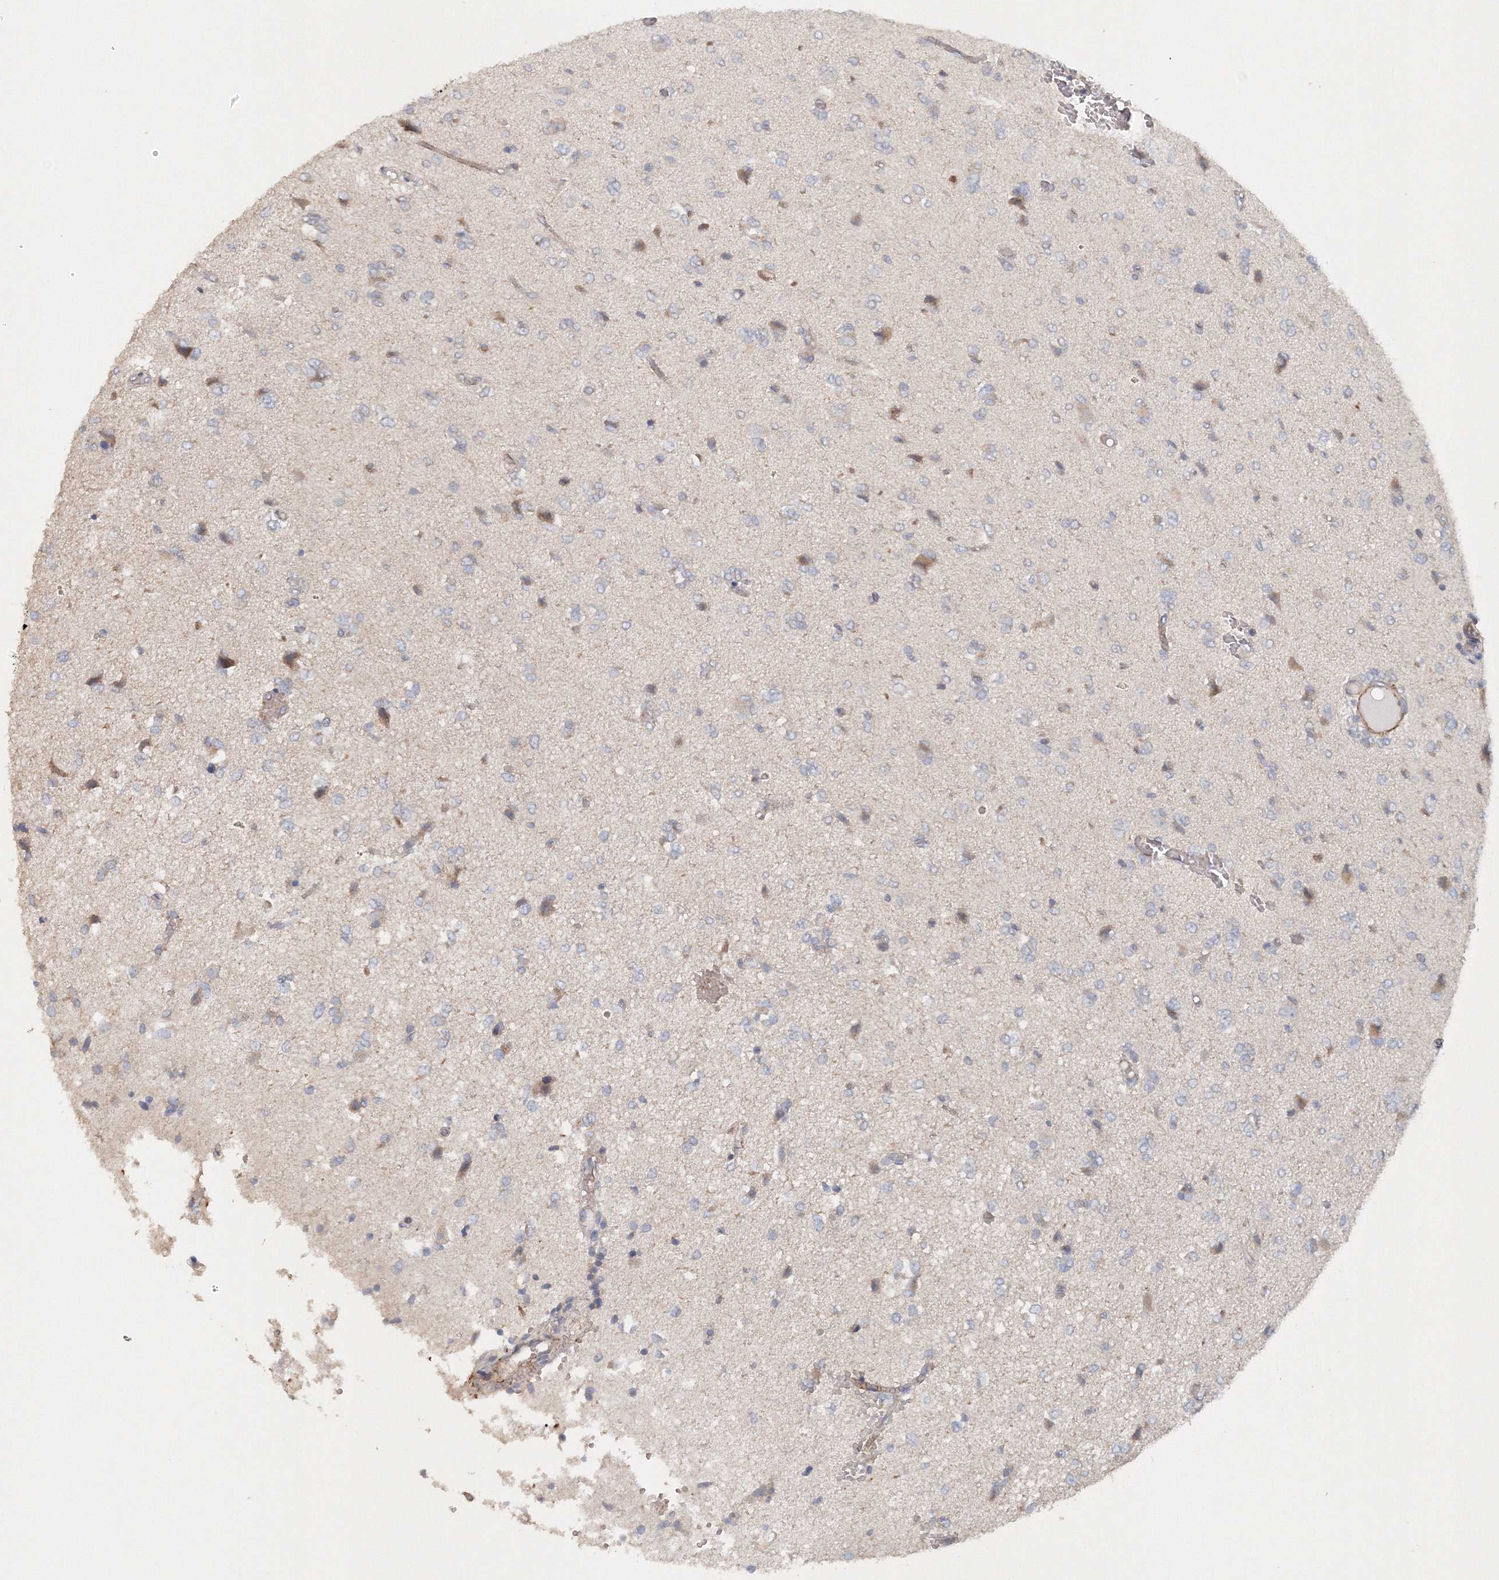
{"staining": {"intensity": "negative", "quantity": "none", "location": "none"}, "tissue": "glioma", "cell_type": "Tumor cells", "image_type": "cancer", "snomed": [{"axis": "morphology", "description": "Glioma, malignant, High grade"}, {"axis": "topography", "description": "Brain"}], "caption": "The IHC micrograph has no significant staining in tumor cells of malignant high-grade glioma tissue.", "gene": "NALF2", "patient": {"sex": "female", "age": 59}}